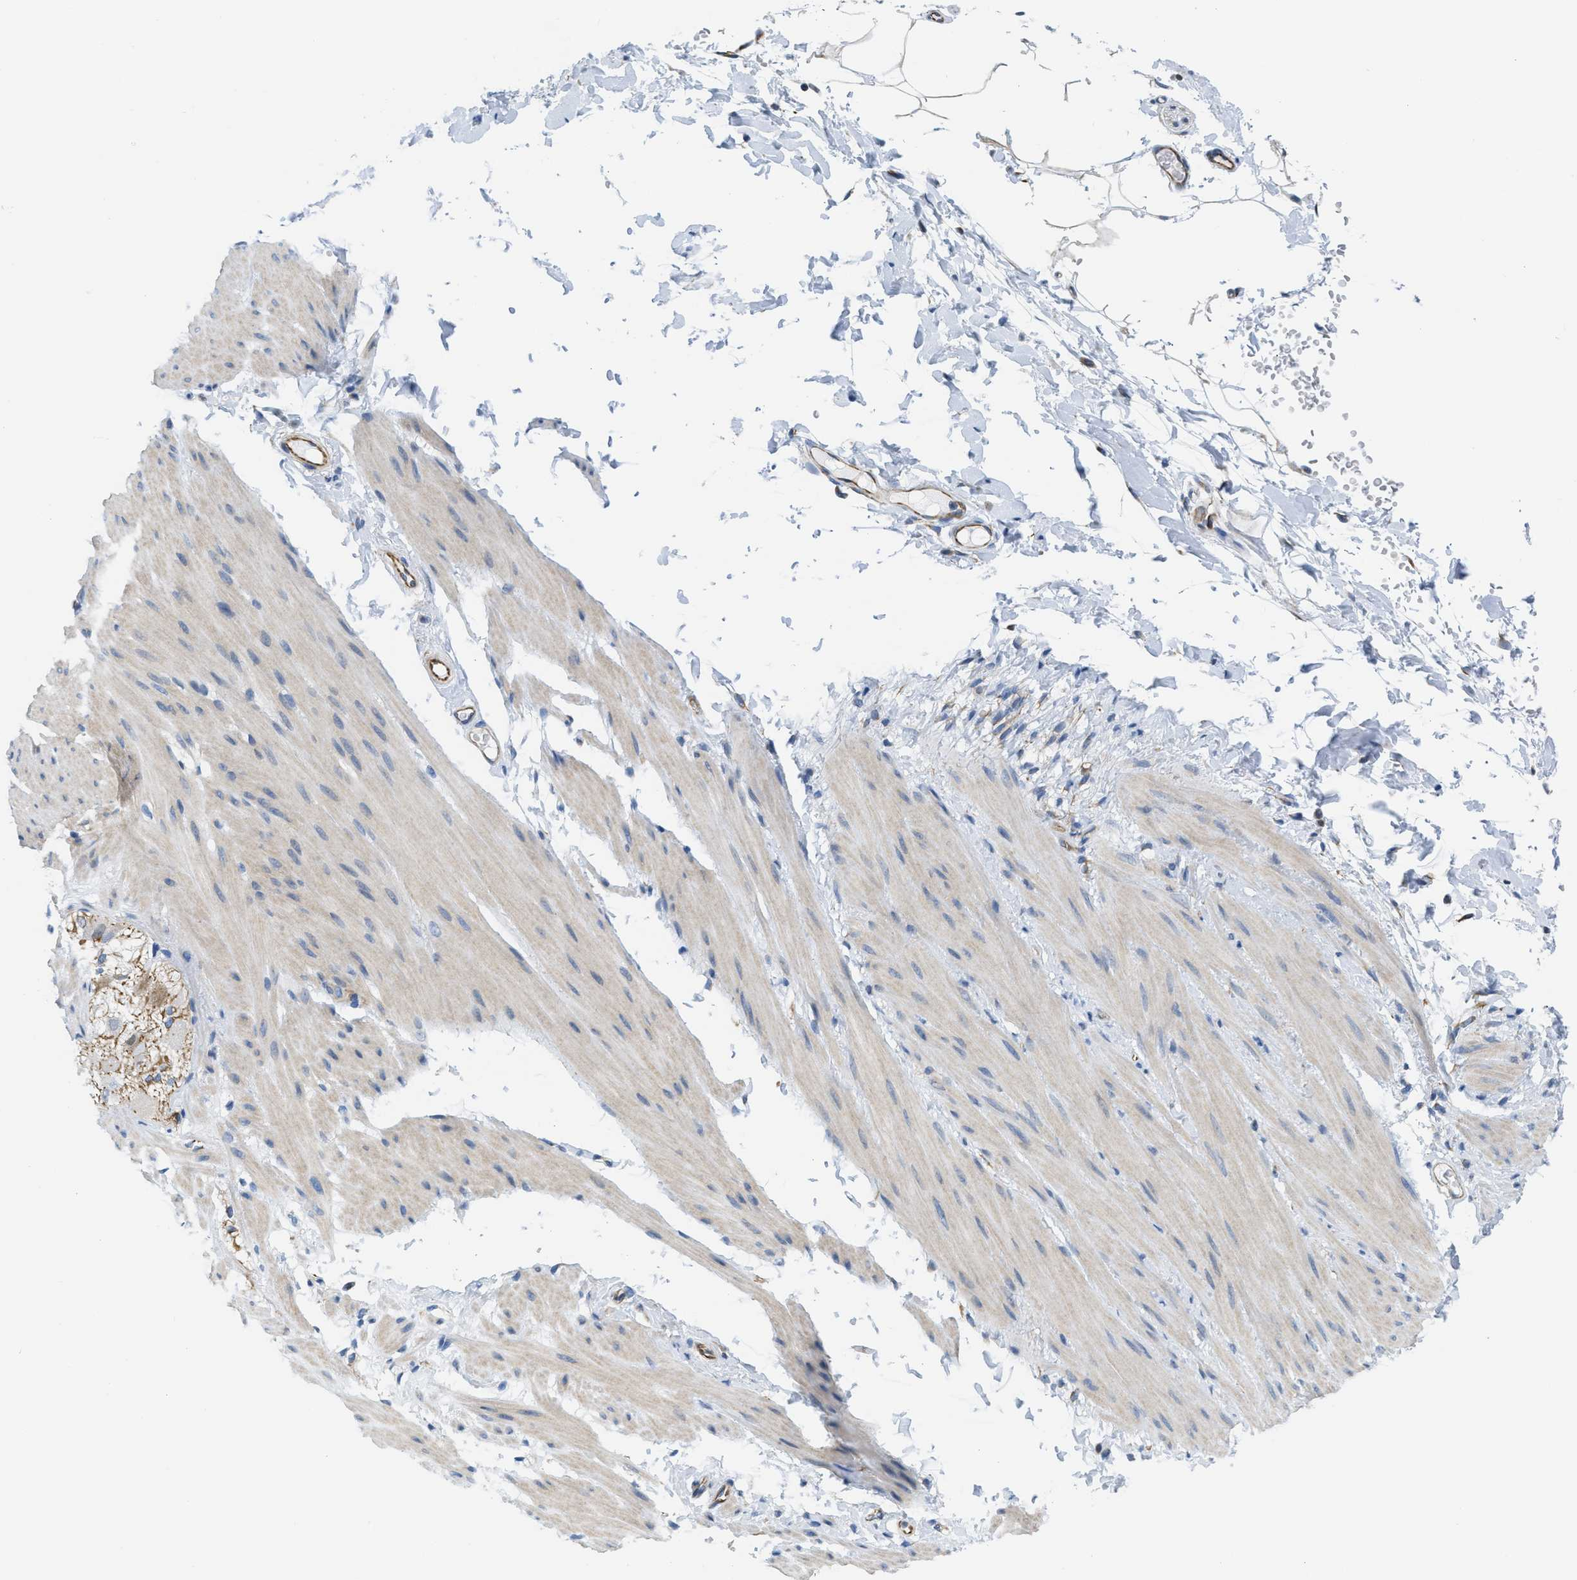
{"staining": {"intensity": "weak", "quantity": "25%-75%", "location": "cytoplasmic/membranous"}, "tissue": "smooth muscle", "cell_type": "Smooth muscle cells", "image_type": "normal", "snomed": [{"axis": "morphology", "description": "Normal tissue, NOS"}, {"axis": "topography", "description": "Smooth muscle"}, {"axis": "topography", "description": "Colon"}], "caption": "DAB immunohistochemical staining of normal human smooth muscle reveals weak cytoplasmic/membranous protein staining in about 25%-75% of smooth muscle cells. (DAB (3,3'-diaminobenzidine) IHC, brown staining for protein, blue staining for nuclei).", "gene": "SLC12A1", "patient": {"sex": "male", "age": 67}}